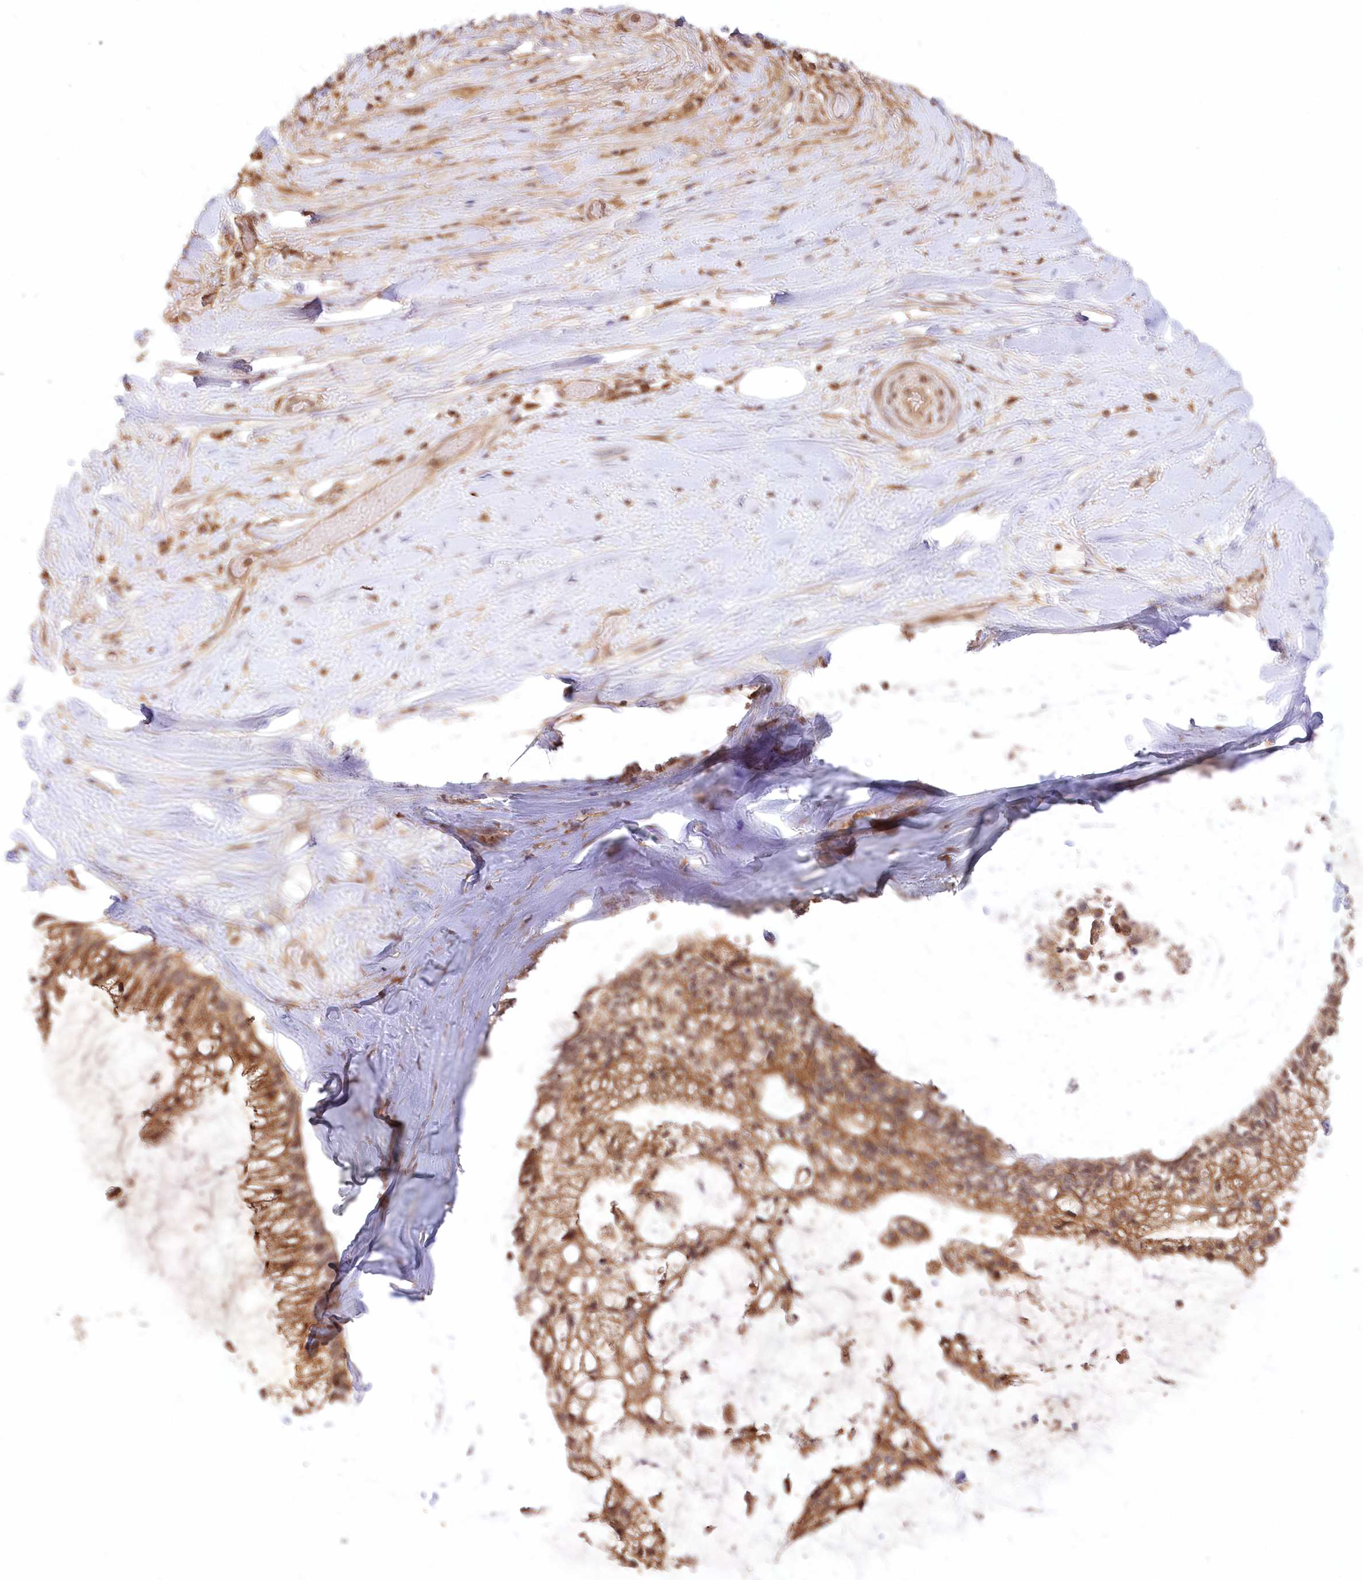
{"staining": {"intensity": "moderate", "quantity": ">75%", "location": "cytoplasmic/membranous"}, "tissue": "ovarian cancer", "cell_type": "Tumor cells", "image_type": "cancer", "snomed": [{"axis": "morphology", "description": "Cystadenocarcinoma, mucinous, NOS"}, {"axis": "topography", "description": "Ovary"}], "caption": "Immunohistochemistry micrograph of ovarian cancer (mucinous cystadenocarcinoma) stained for a protein (brown), which displays medium levels of moderate cytoplasmic/membranous positivity in approximately >75% of tumor cells.", "gene": "MTMR3", "patient": {"sex": "female", "age": 39}}